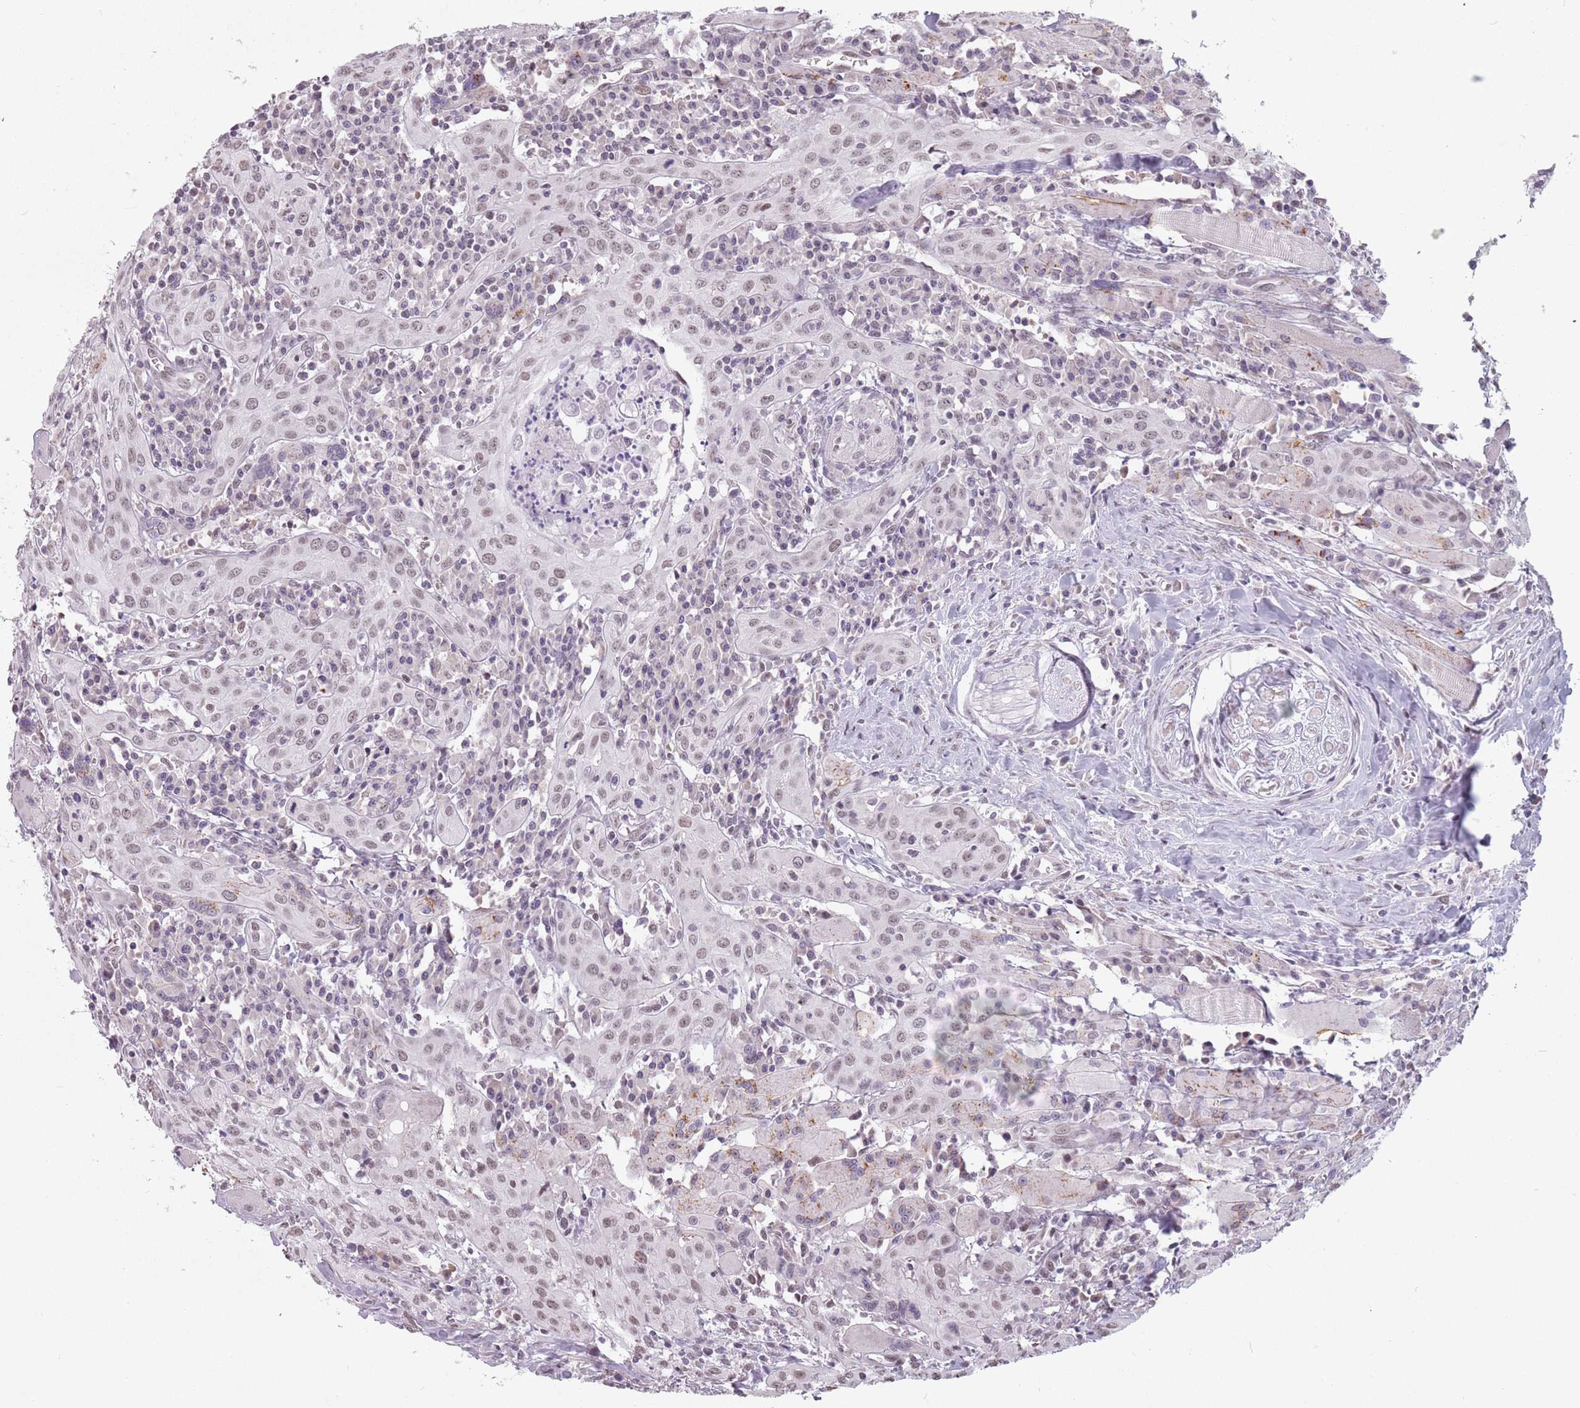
{"staining": {"intensity": "moderate", "quantity": ">75%", "location": "nuclear"}, "tissue": "head and neck cancer", "cell_type": "Tumor cells", "image_type": "cancer", "snomed": [{"axis": "morphology", "description": "Squamous cell carcinoma, NOS"}, {"axis": "topography", "description": "Oral tissue"}, {"axis": "topography", "description": "Head-Neck"}], "caption": "DAB immunohistochemical staining of human head and neck cancer shows moderate nuclear protein expression in approximately >75% of tumor cells.", "gene": "PTCHD1", "patient": {"sex": "female", "age": 70}}